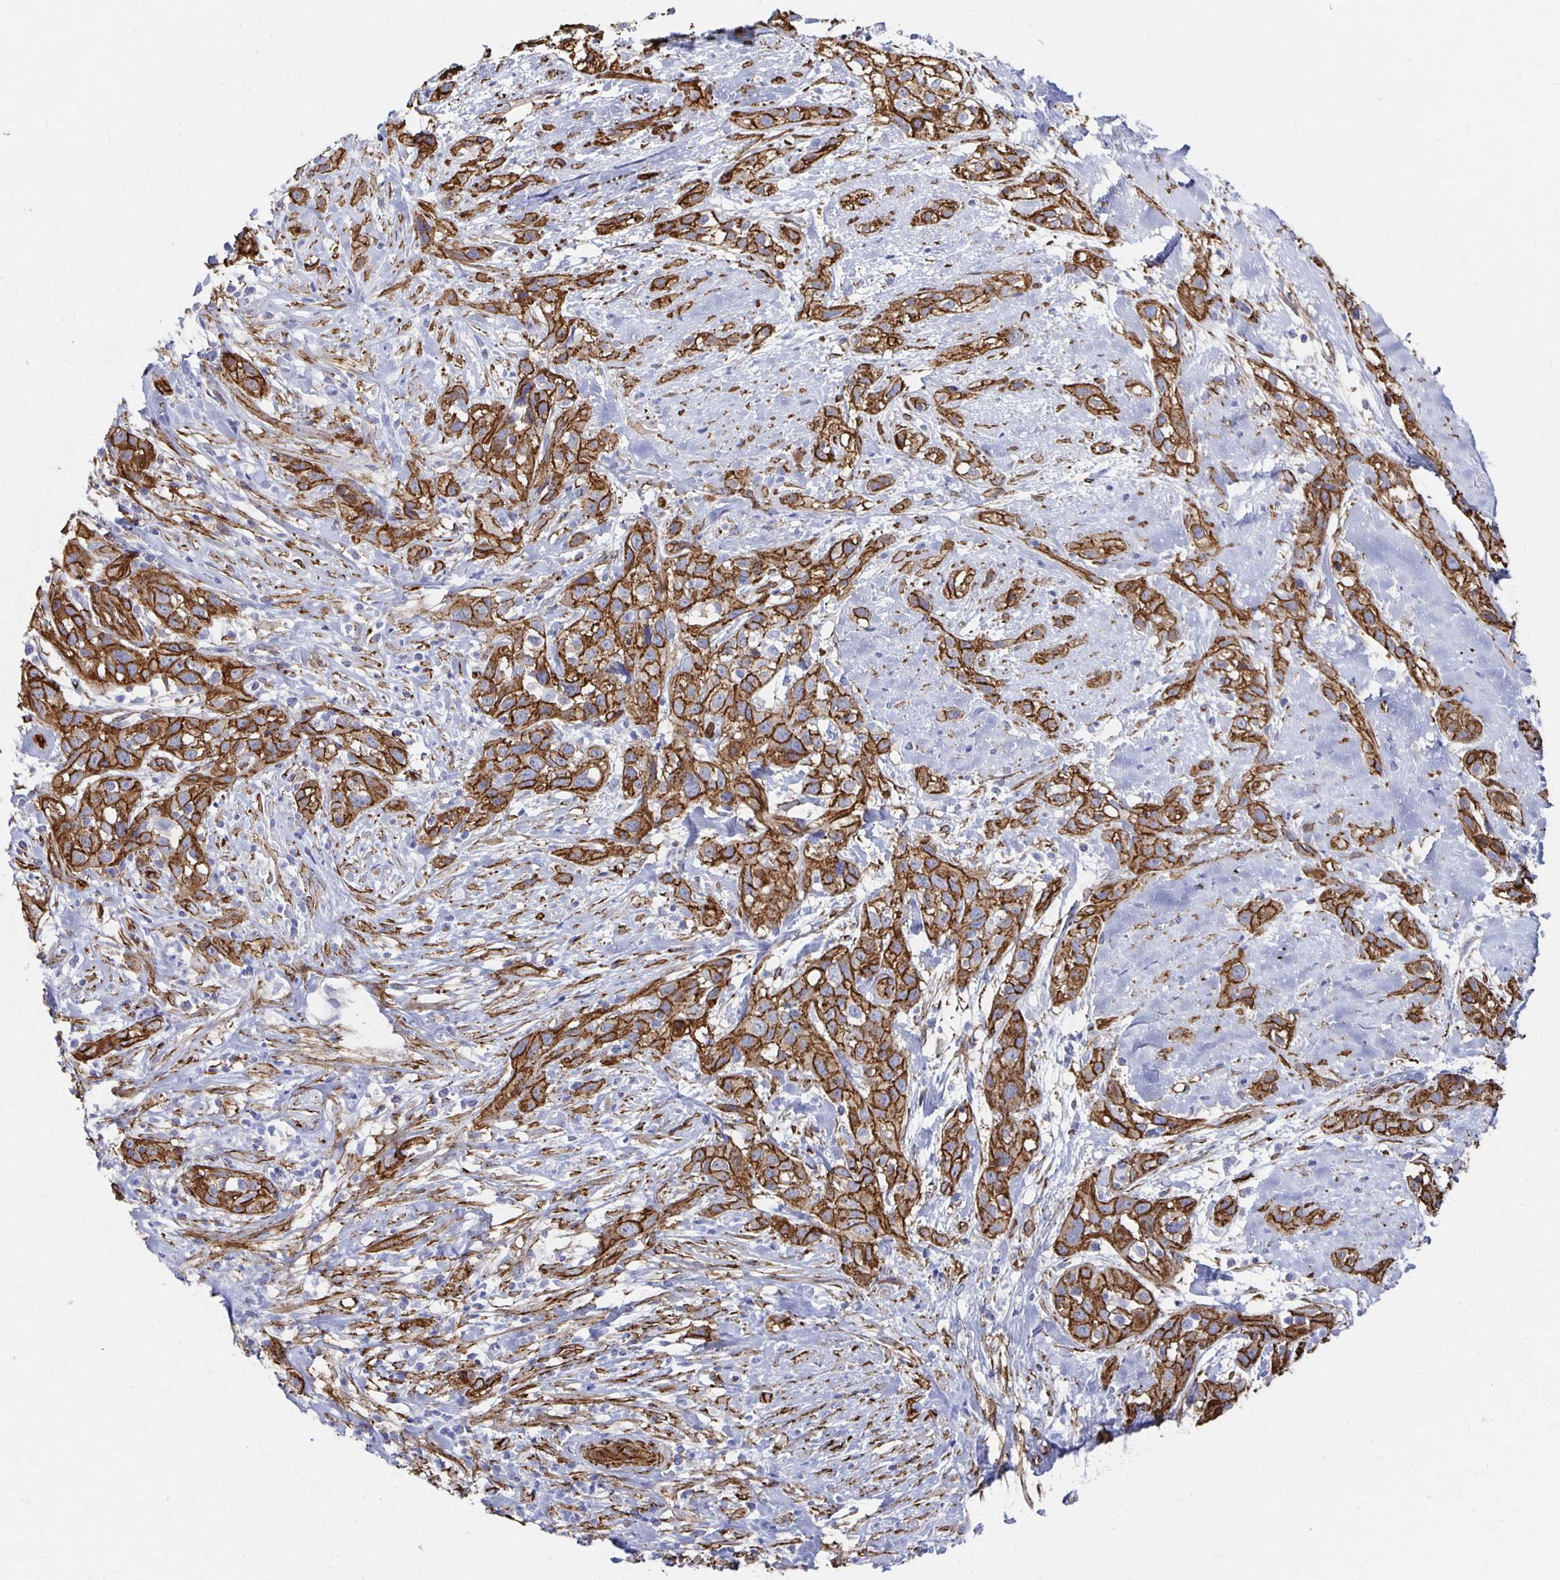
{"staining": {"intensity": "strong", "quantity": ">75%", "location": "cytoplasmic/membranous"}, "tissue": "skin cancer", "cell_type": "Tumor cells", "image_type": "cancer", "snomed": [{"axis": "morphology", "description": "Squamous cell carcinoma, NOS"}, {"axis": "topography", "description": "Skin"}], "caption": "A brown stain labels strong cytoplasmic/membranous staining of a protein in skin cancer (squamous cell carcinoma) tumor cells.", "gene": "VIPR2", "patient": {"sex": "male", "age": 82}}